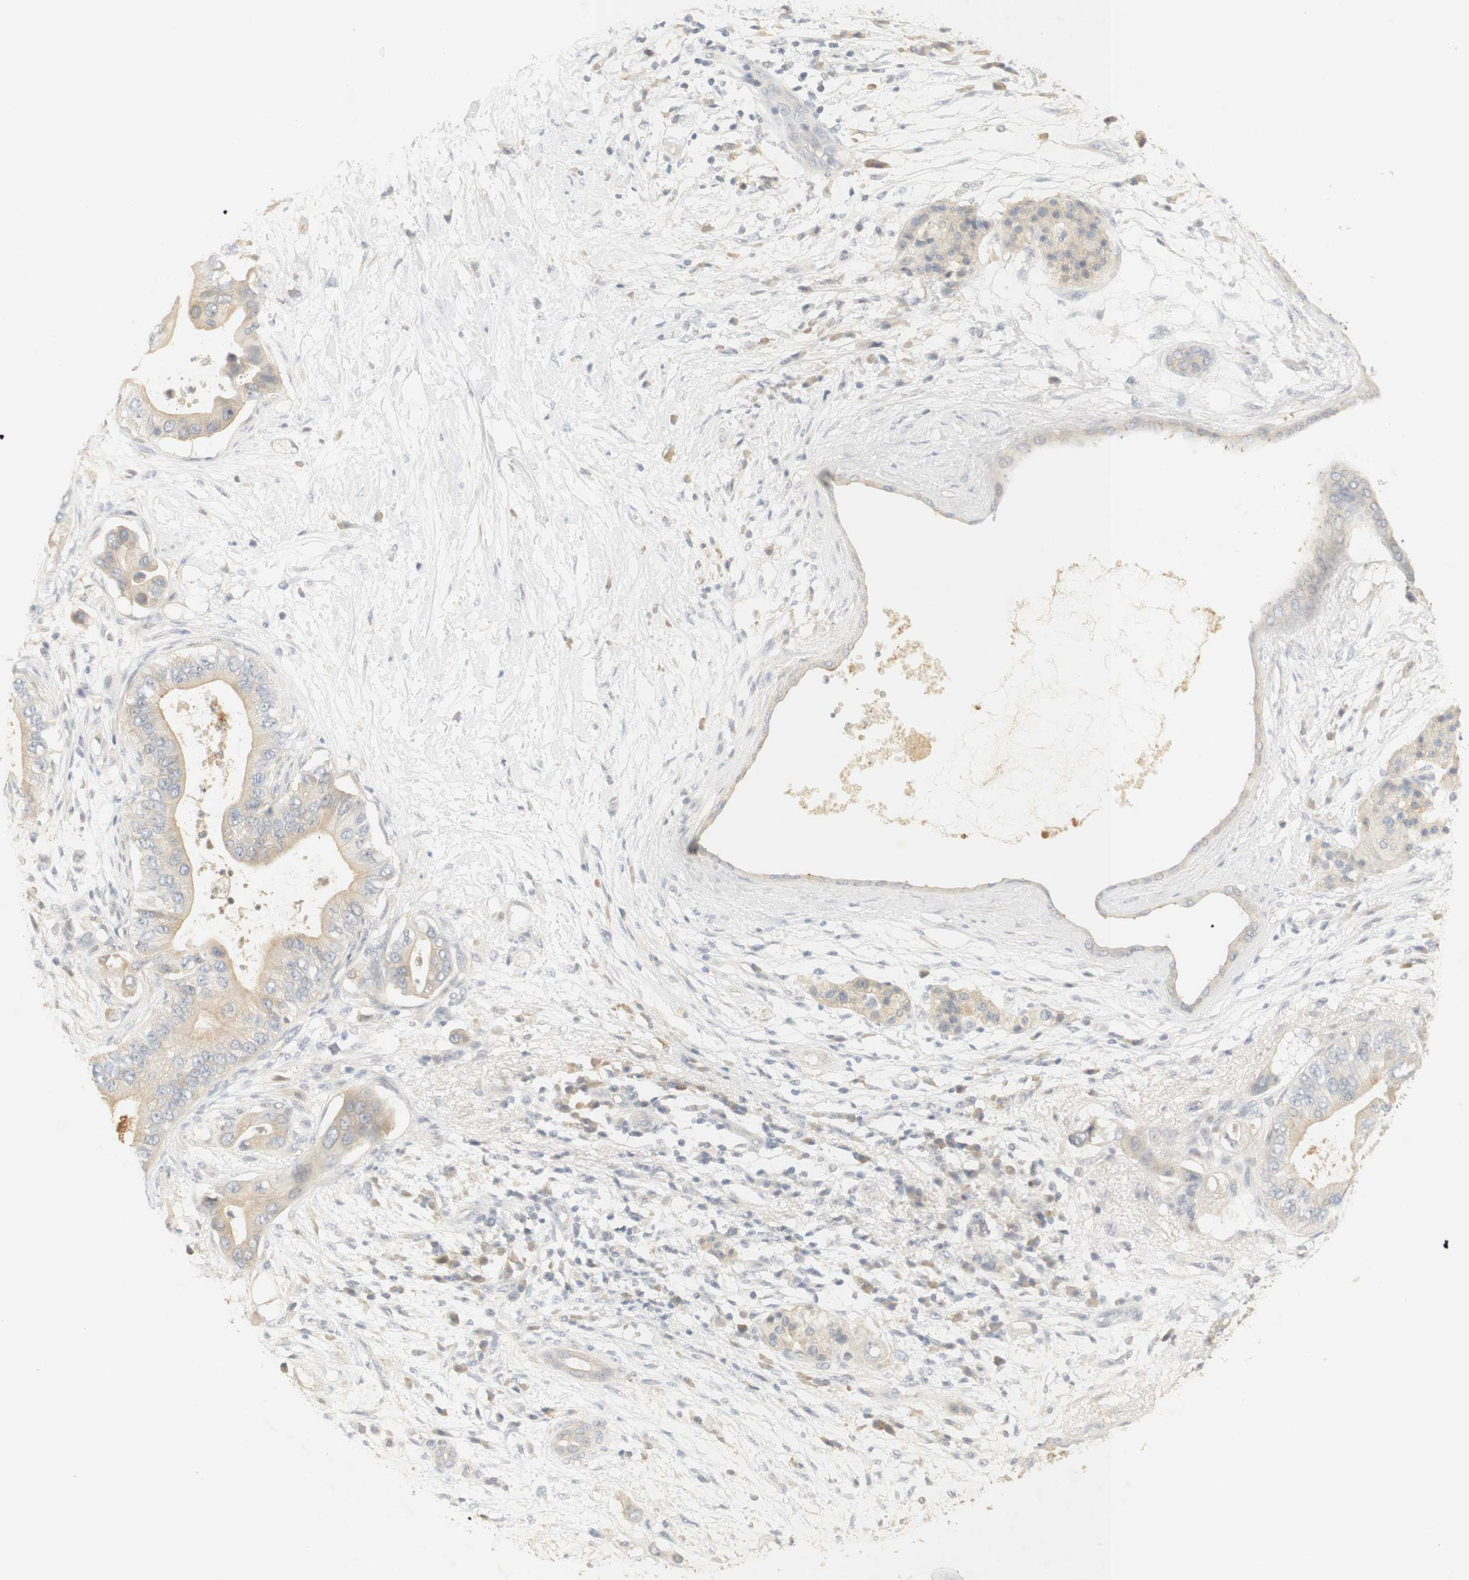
{"staining": {"intensity": "weak", "quantity": "25%-75%", "location": "cytoplasmic/membranous"}, "tissue": "pancreatic cancer", "cell_type": "Tumor cells", "image_type": "cancer", "snomed": [{"axis": "morphology", "description": "Adenocarcinoma, NOS"}, {"axis": "topography", "description": "Pancreas"}], "caption": "Tumor cells exhibit weak cytoplasmic/membranous expression in about 25%-75% of cells in pancreatic cancer. The staining was performed using DAB, with brown indicating positive protein expression. Nuclei are stained blue with hematoxylin.", "gene": "RTN3", "patient": {"sex": "male", "age": 77}}